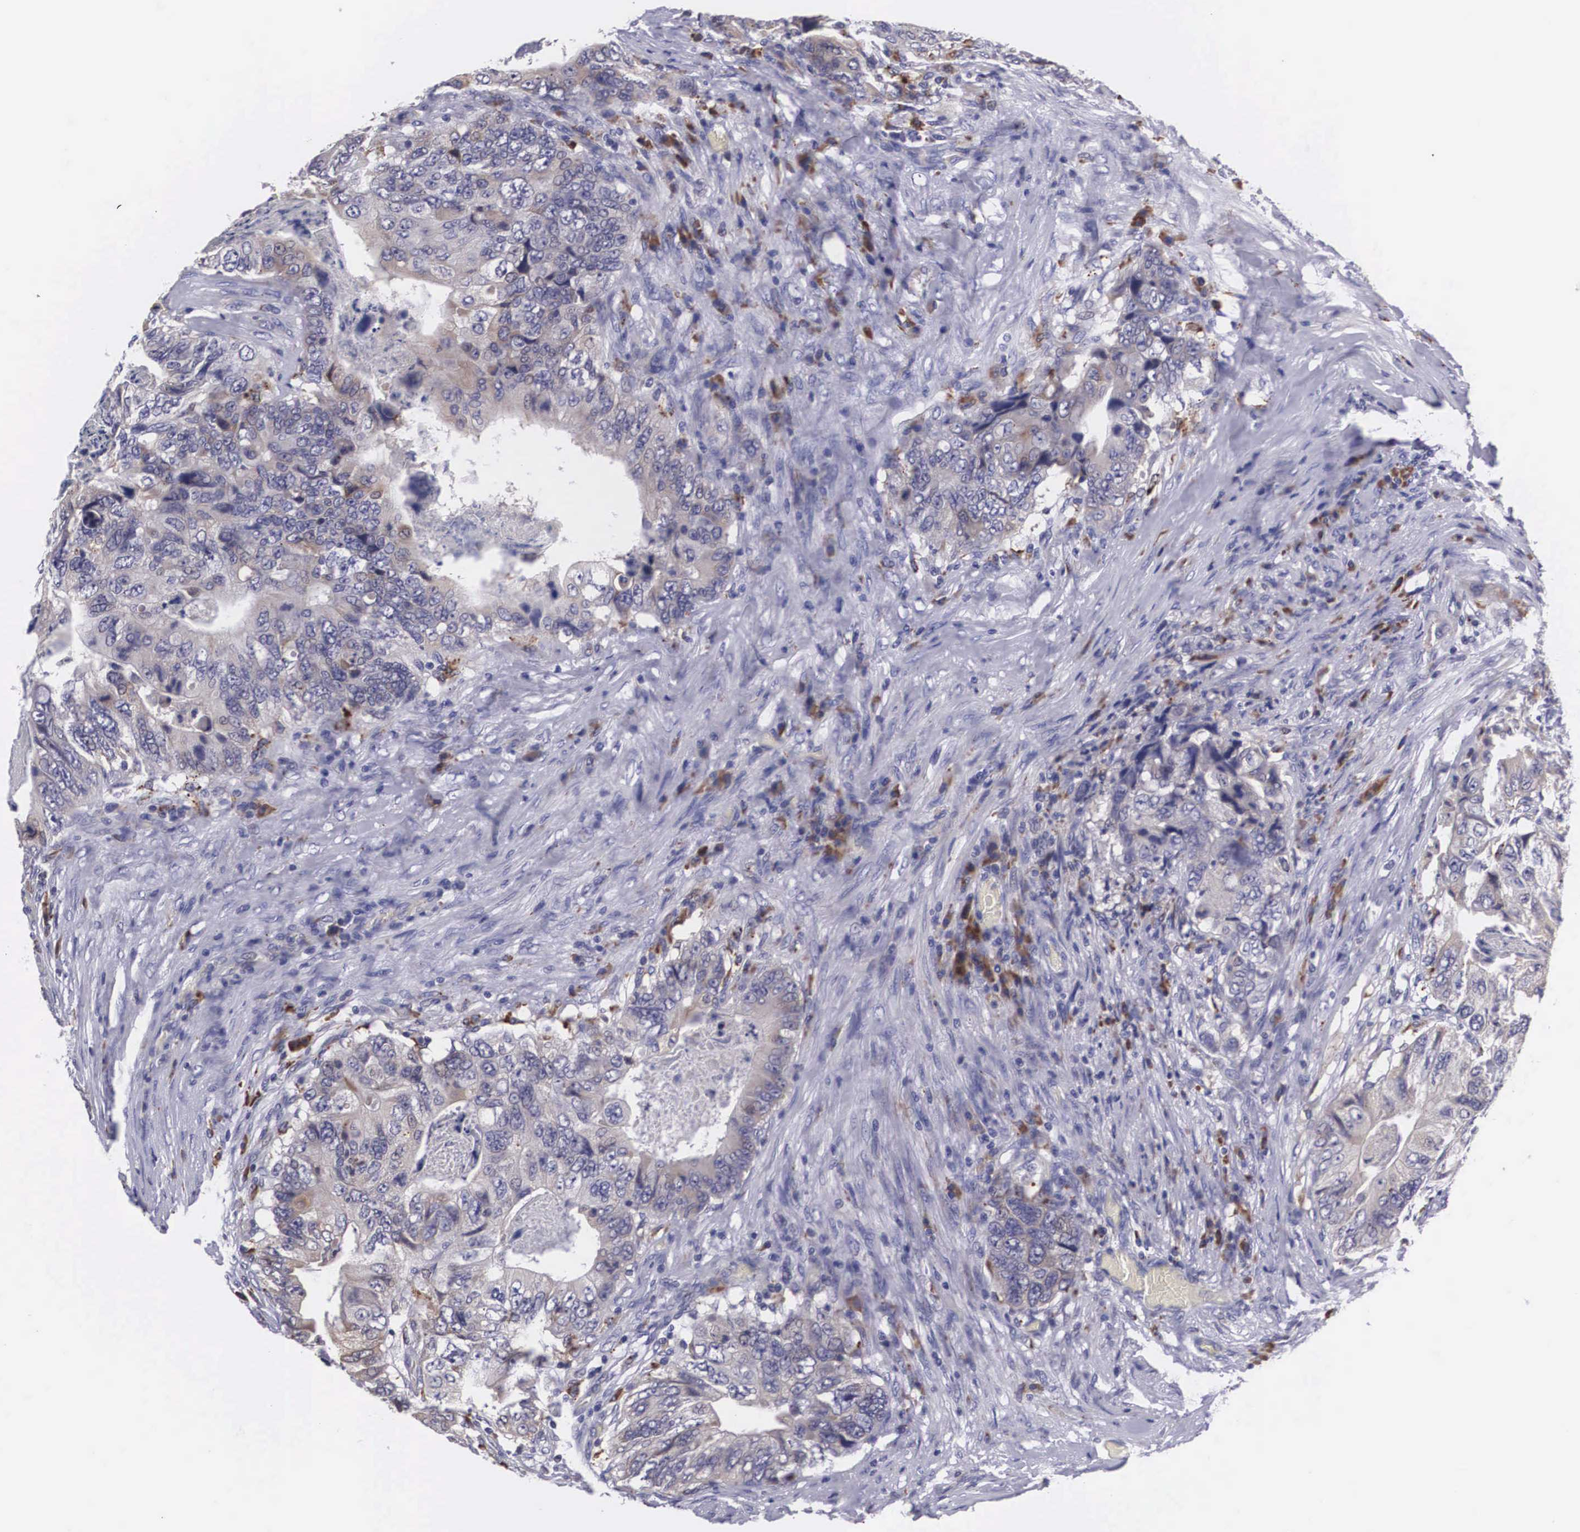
{"staining": {"intensity": "weak", "quantity": "<25%", "location": "cytoplasmic/membranous"}, "tissue": "colorectal cancer", "cell_type": "Tumor cells", "image_type": "cancer", "snomed": [{"axis": "morphology", "description": "Adenocarcinoma, NOS"}, {"axis": "topography", "description": "Rectum"}], "caption": "Tumor cells are negative for protein expression in human colorectal adenocarcinoma.", "gene": "CRELD2", "patient": {"sex": "female", "age": 82}}